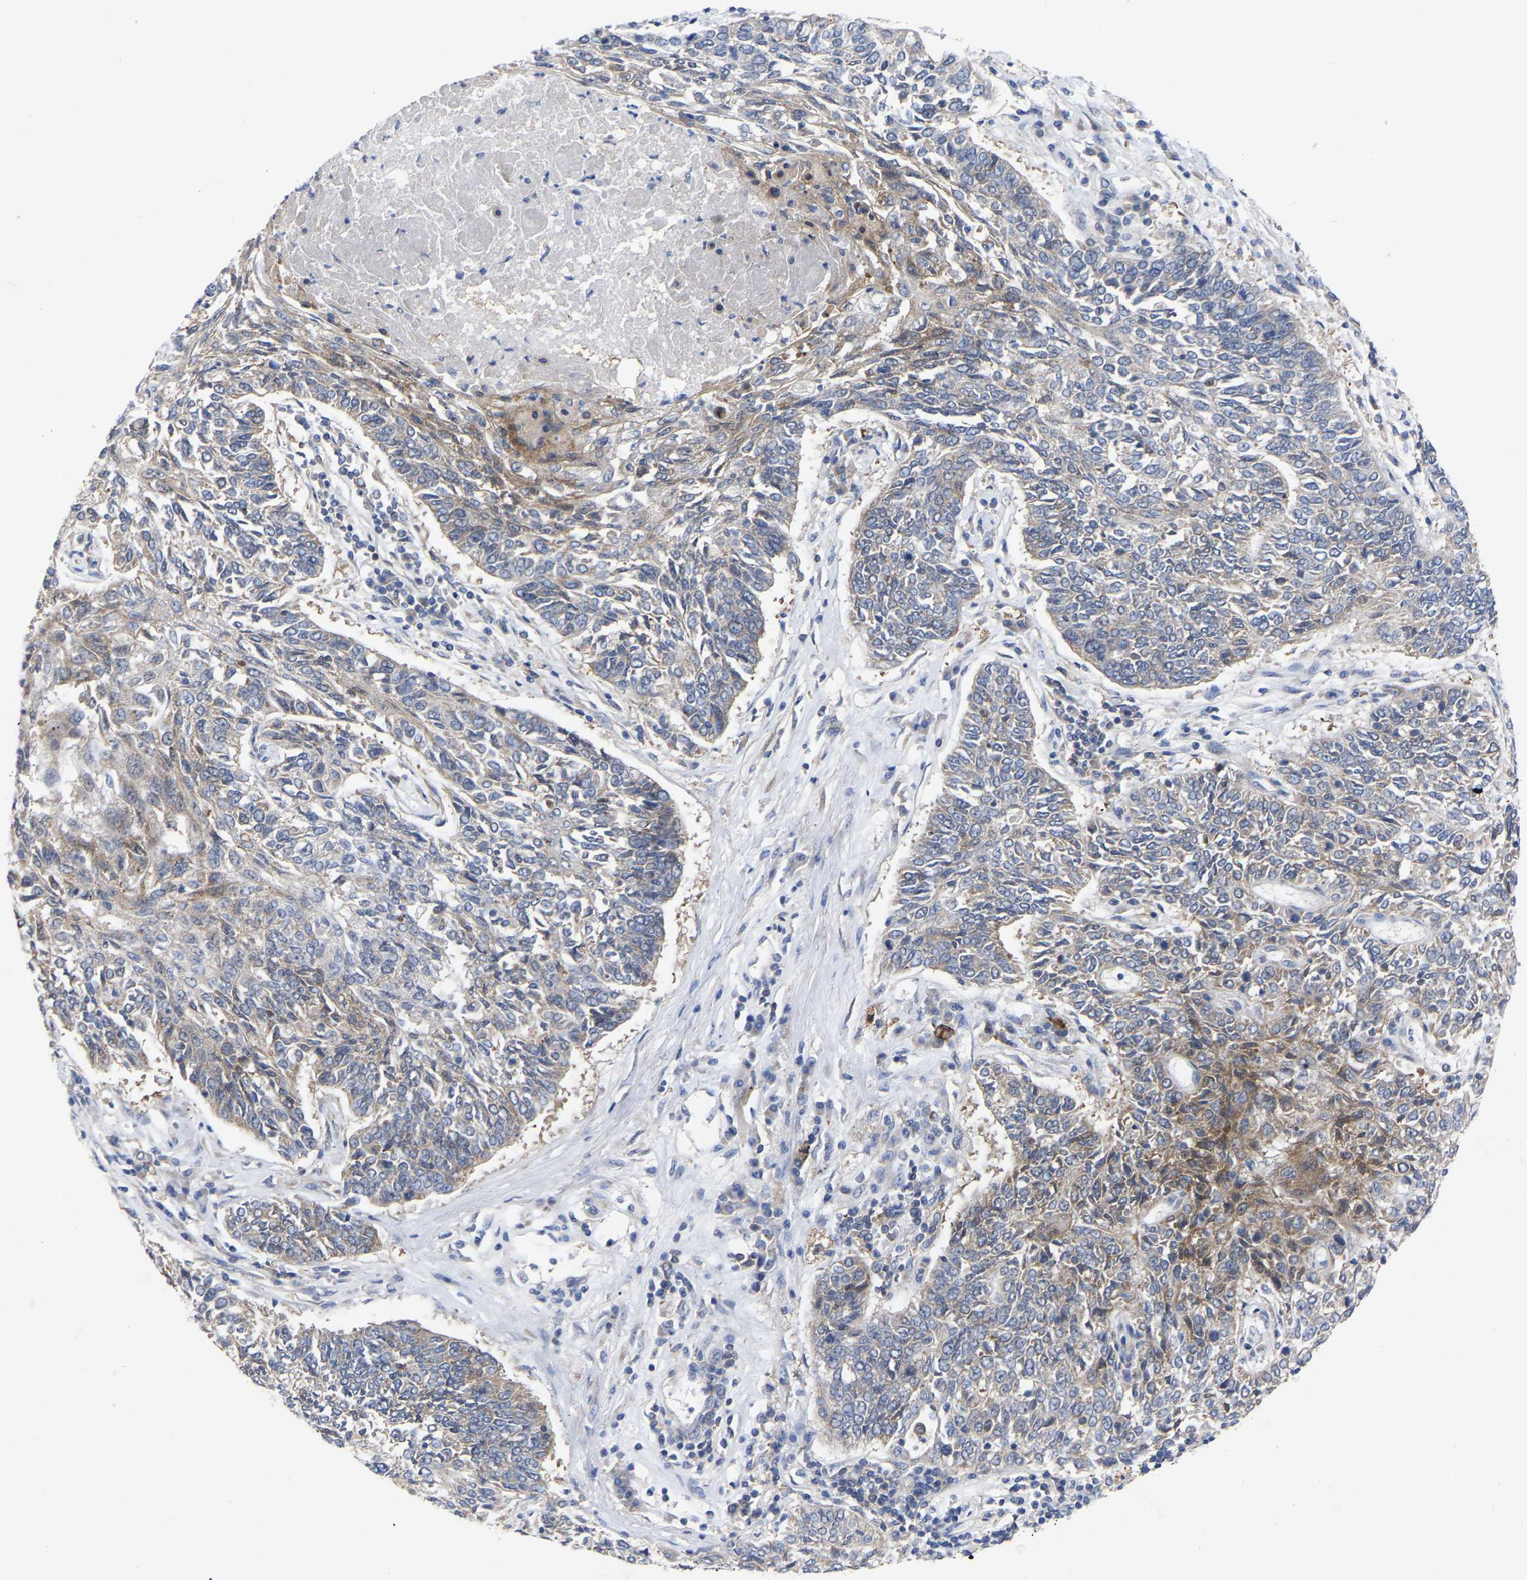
{"staining": {"intensity": "weak", "quantity": "<25%", "location": "cytoplasmic/membranous"}, "tissue": "lung cancer", "cell_type": "Tumor cells", "image_type": "cancer", "snomed": [{"axis": "morphology", "description": "Normal tissue, NOS"}, {"axis": "morphology", "description": "Squamous cell carcinoma, NOS"}, {"axis": "topography", "description": "Cartilage tissue"}, {"axis": "topography", "description": "Bronchus"}, {"axis": "topography", "description": "Lung"}], "caption": "Human lung cancer stained for a protein using immunohistochemistry reveals no staining in tumor cells.", "gene": "TCP1", "patient": {"sex": "female", "age": 49}}